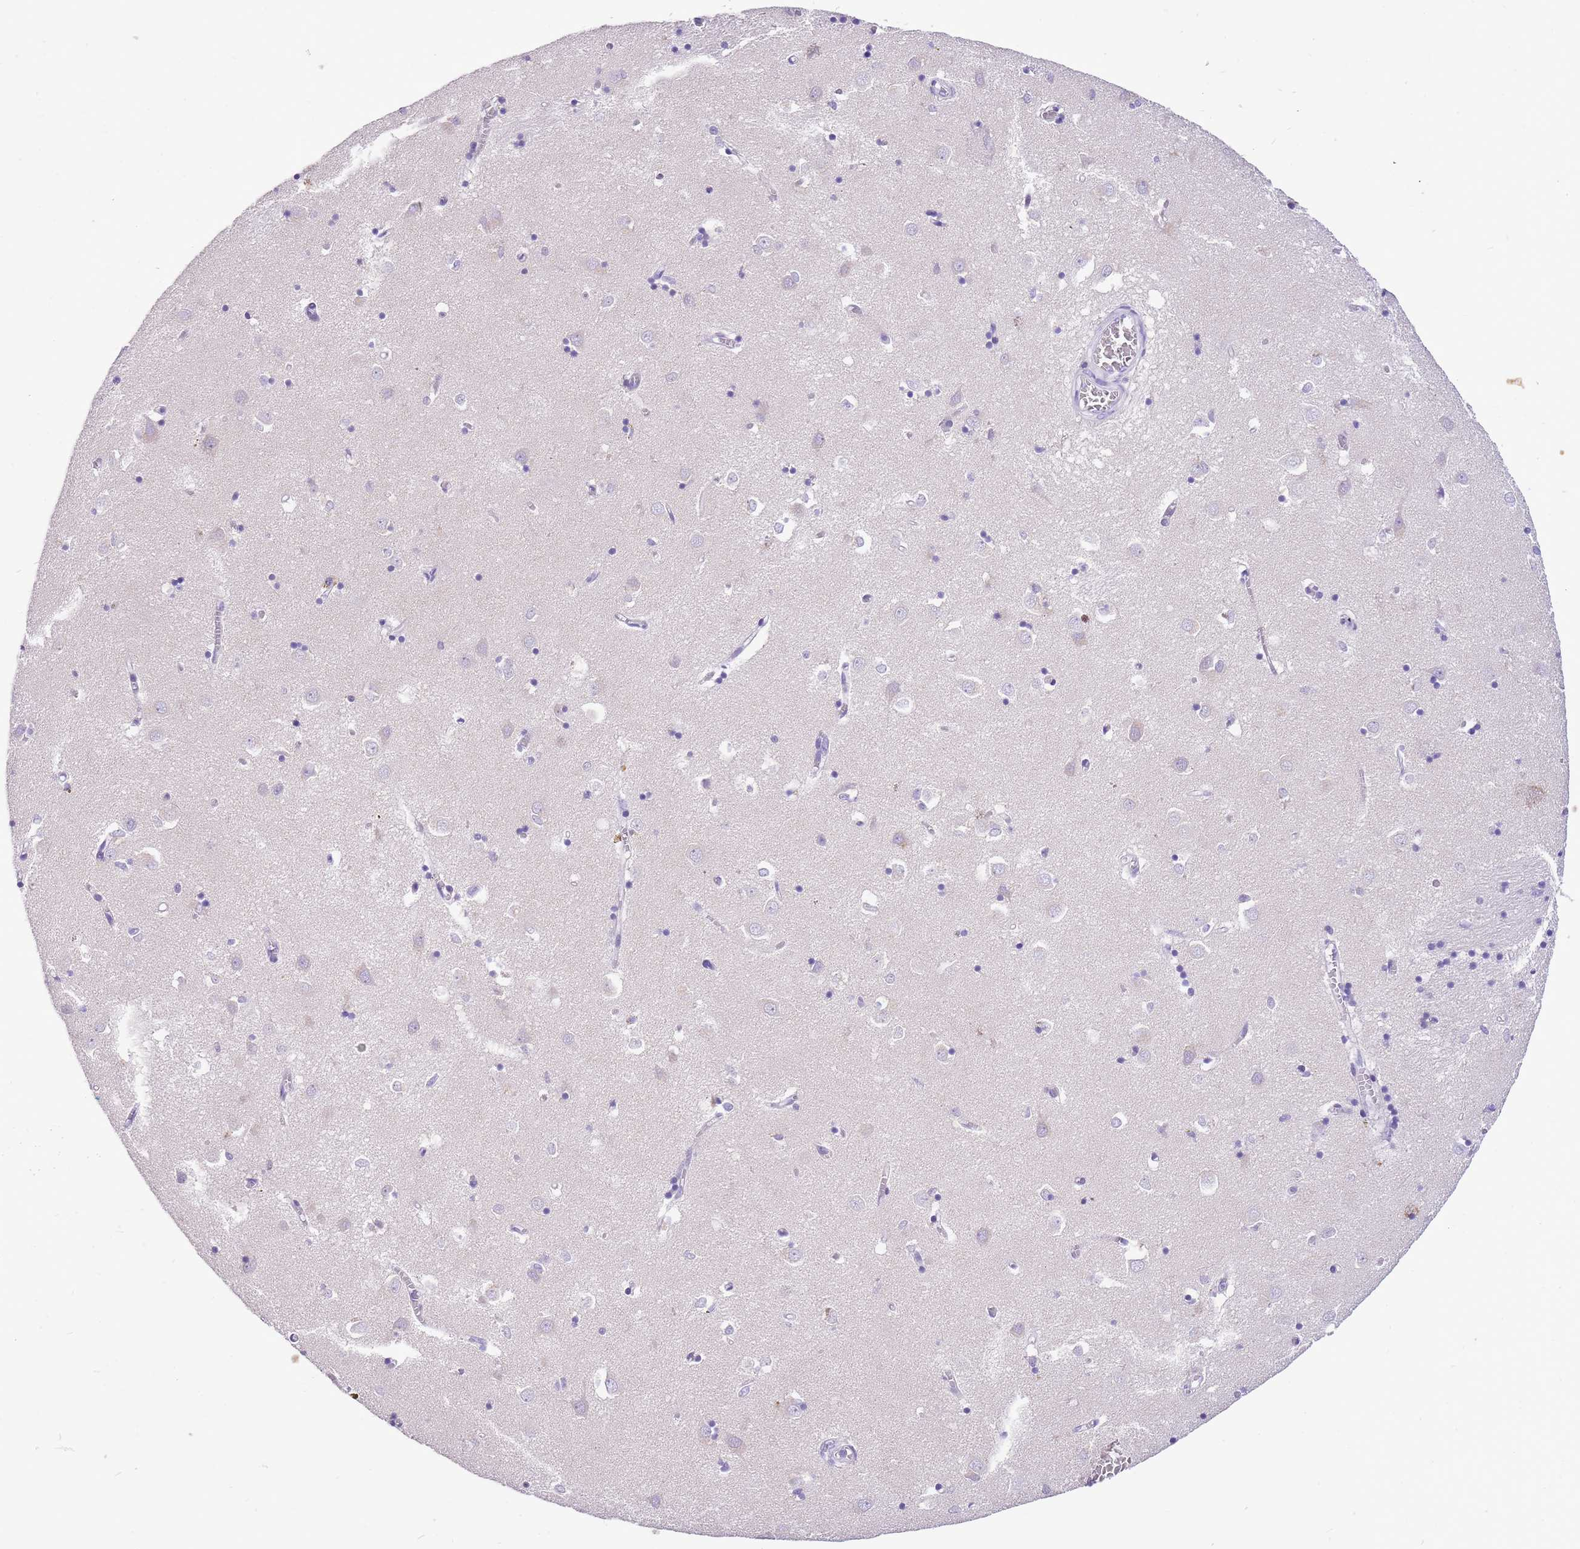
{"staining": {"intensity": "negative", "quantity": "none", "location": "none"}, "tissue": "caudate", "cell_type": "Glial cells", "image_type": "normal", "snomed": [{"axis": "morphology", "description": "Normal tissue, NOS"}, {"axis": "topography", "description": "Lateral ventricle wall"}], "caption": "Human caudate stained for a protein using IHC reveals no positivity in glial cells.", "gene": "R3HDM4", "patient": {"sex": "male", "age": 70}}